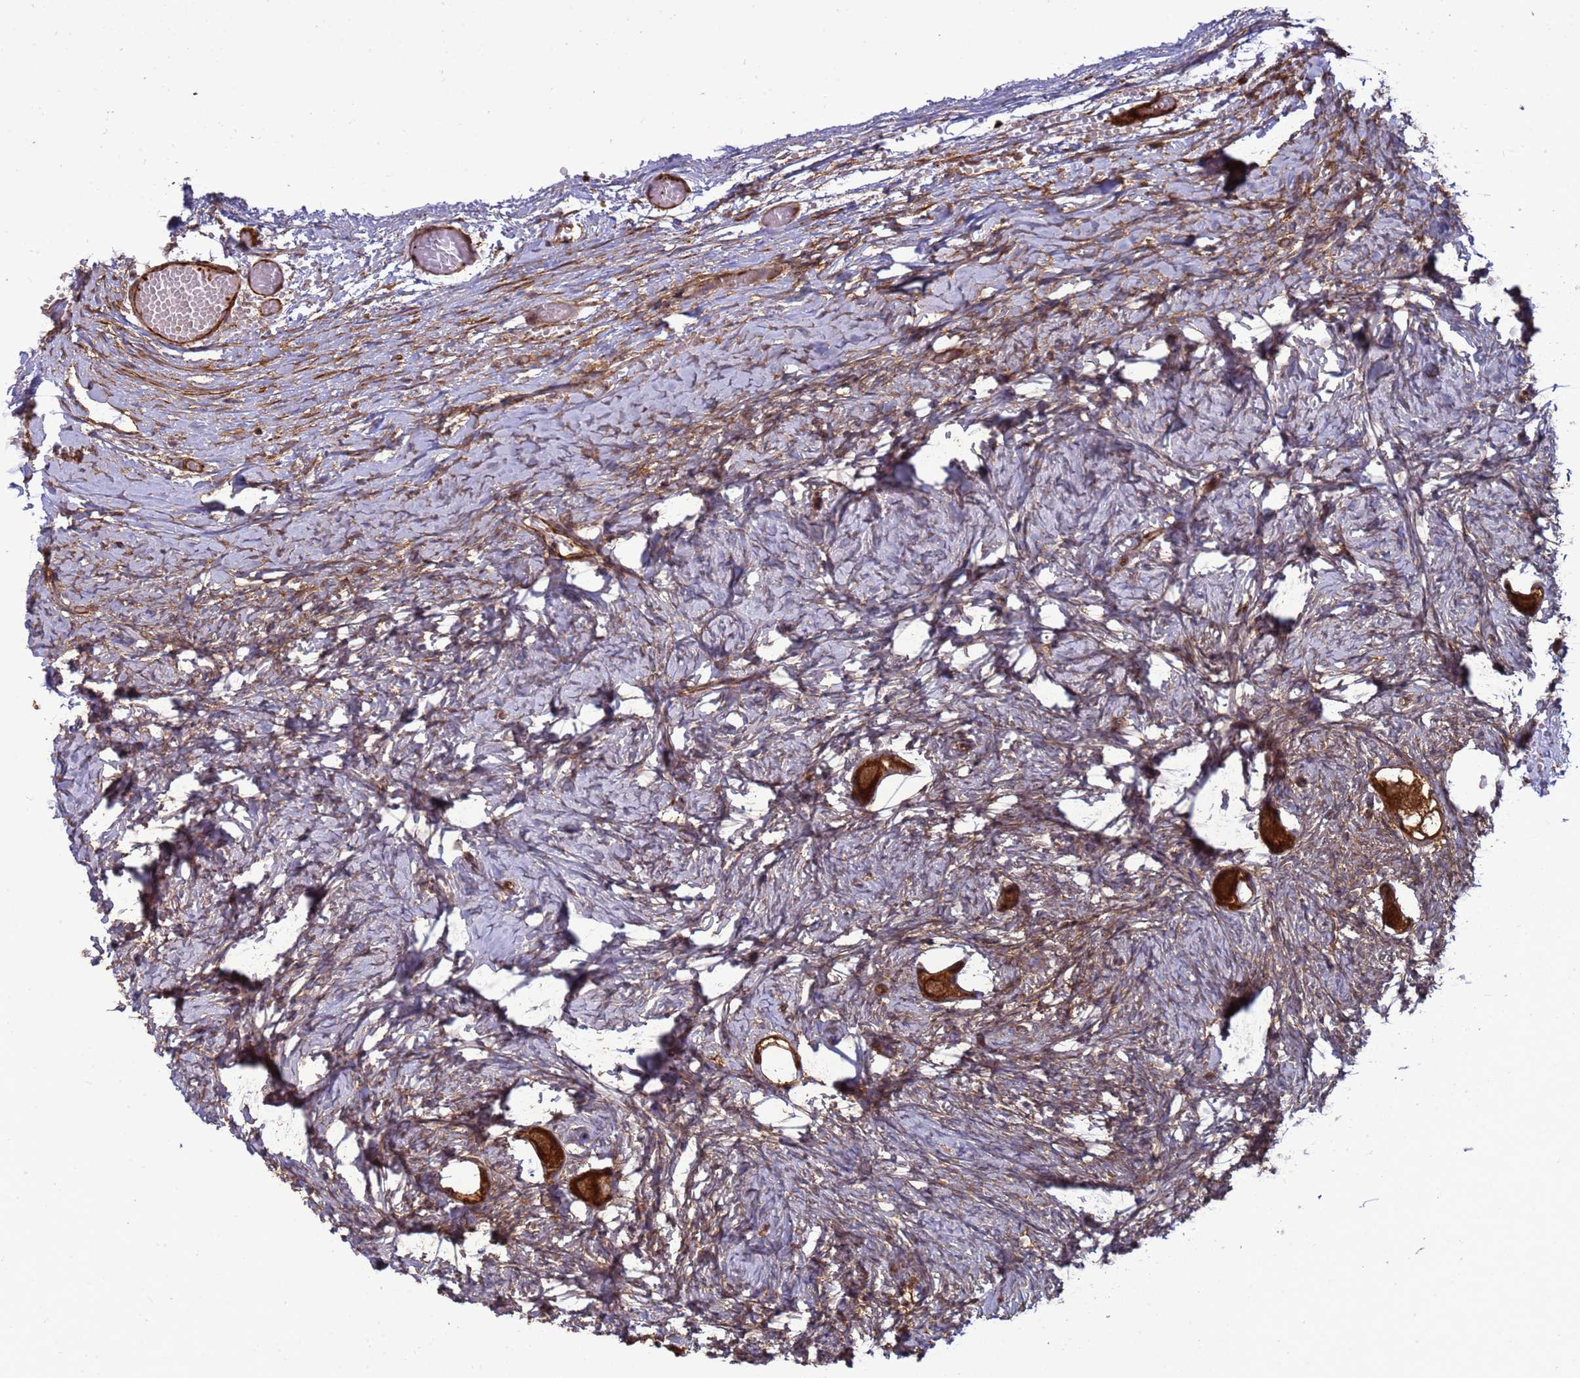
{"staining": {"intensity": "strong", "quantity": ">75%", "location": "cytoplasmic/membranous"}, "tissue": "ovary", "cell_type": "Follicle cells", "image_type": "normal", "snomed": [{"axis": "morphology", "description": "Normal tissue, NOS"}, {"axis": "topography", "description": "Ovary"}], "caption": "Approximately >75% of follicle cells in benign human ovary demonstrate strong cytoplasmic/membranous protein staining as visualized by brown immunohistochemical staining.", "gene": "CNOT1", "patient": {"sex": "female", "age": 27}}